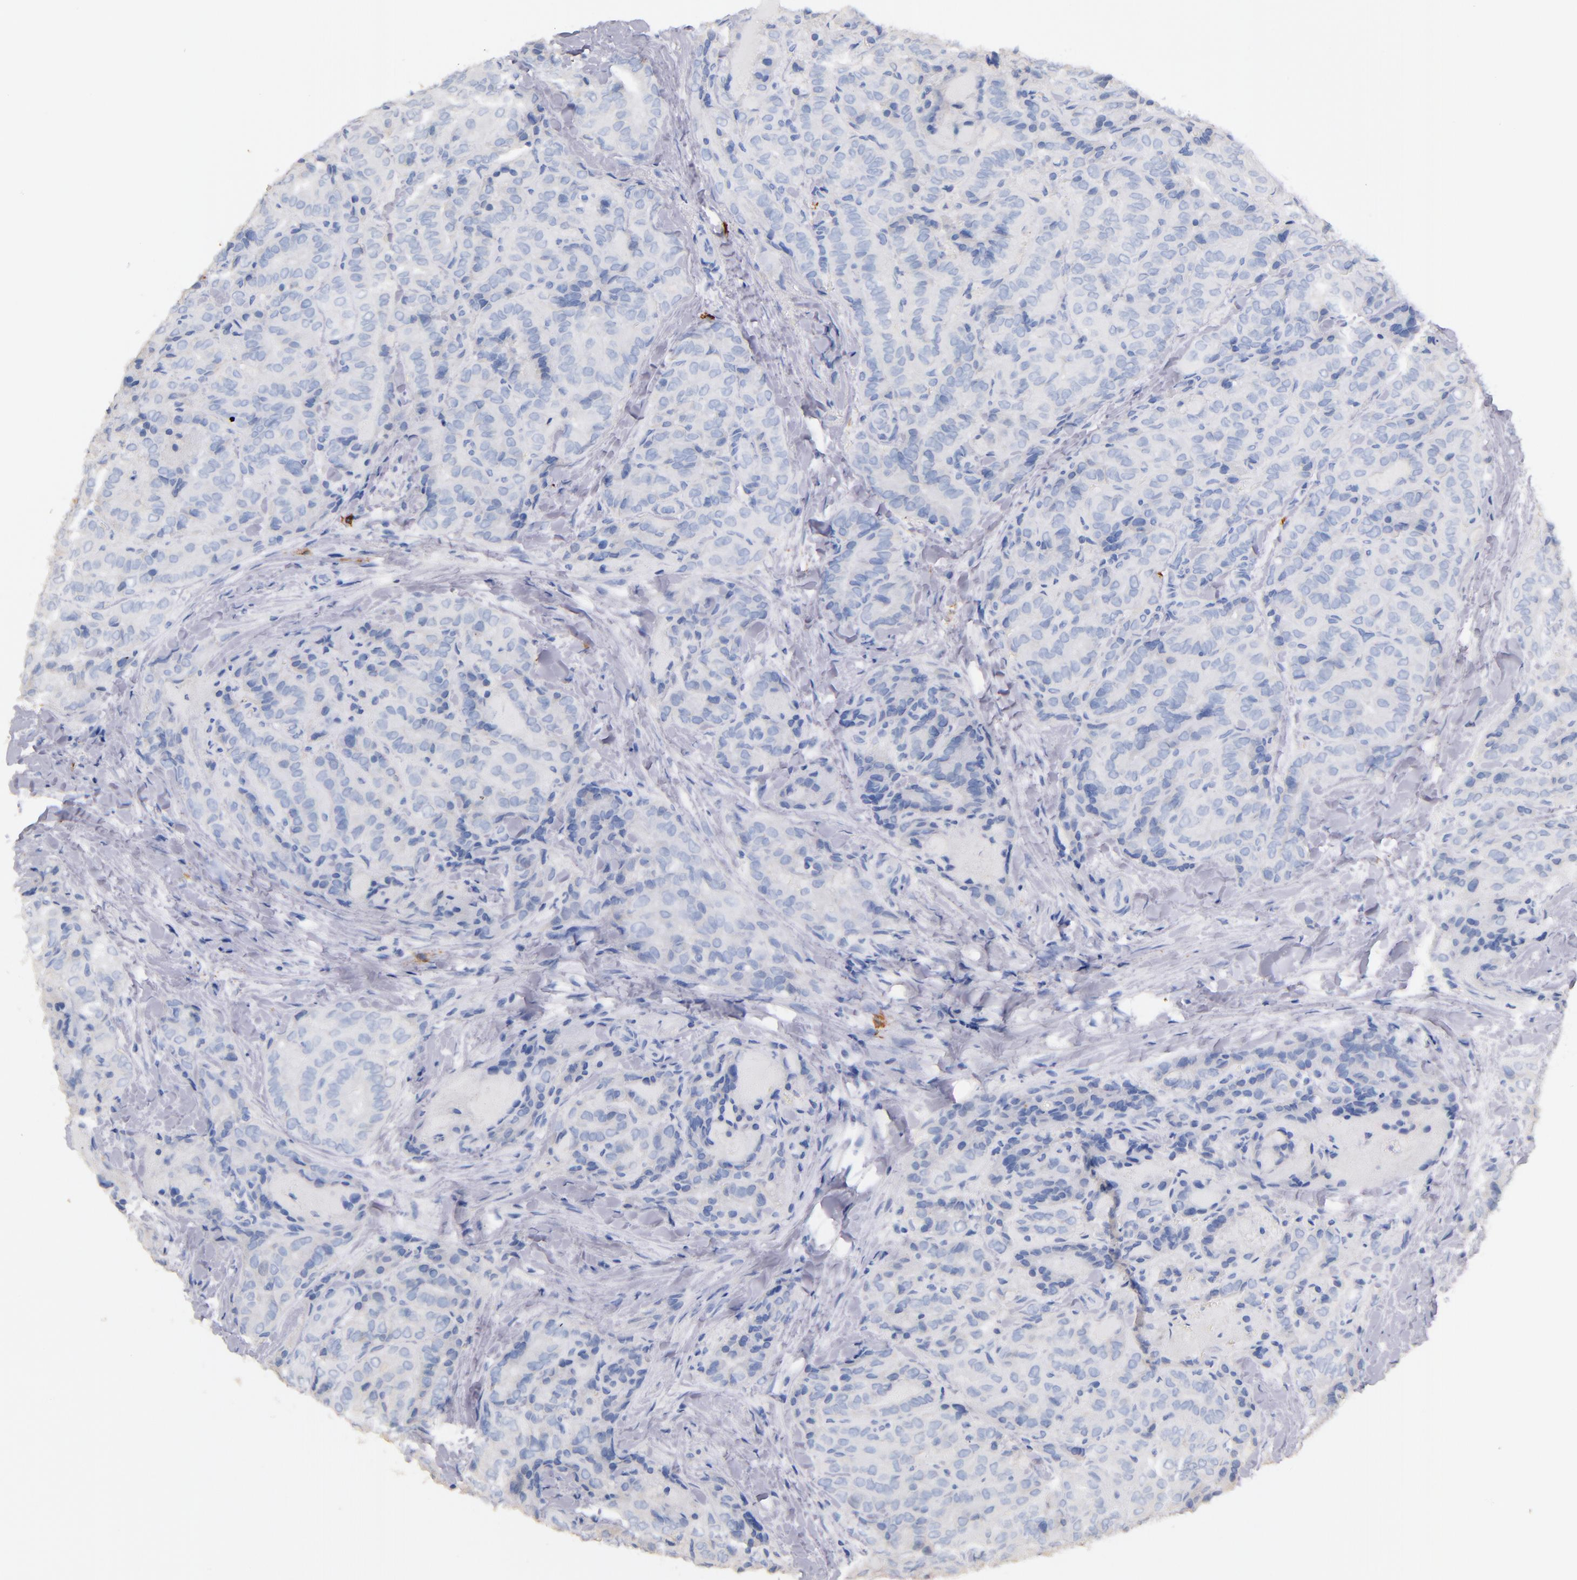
{"staining": {"intensity": "negative", "quantity": "none", "location": "none"}, "tissue": "thyroid cancer", "cell_type": "Tumor cells", "image_type": "cancer", "snomed": [{"axis": "morphology", "description": "Papillary adenocarcinoma, NOS"}, {"axis": "topography", "description": "Thyroid gland"}], "caption": "Tumor cells show no significant expression in thyroid cancer (papillary adenocarcinoma).", "gene": "KIT", "patient": {"sex": "female", "age": 71}}